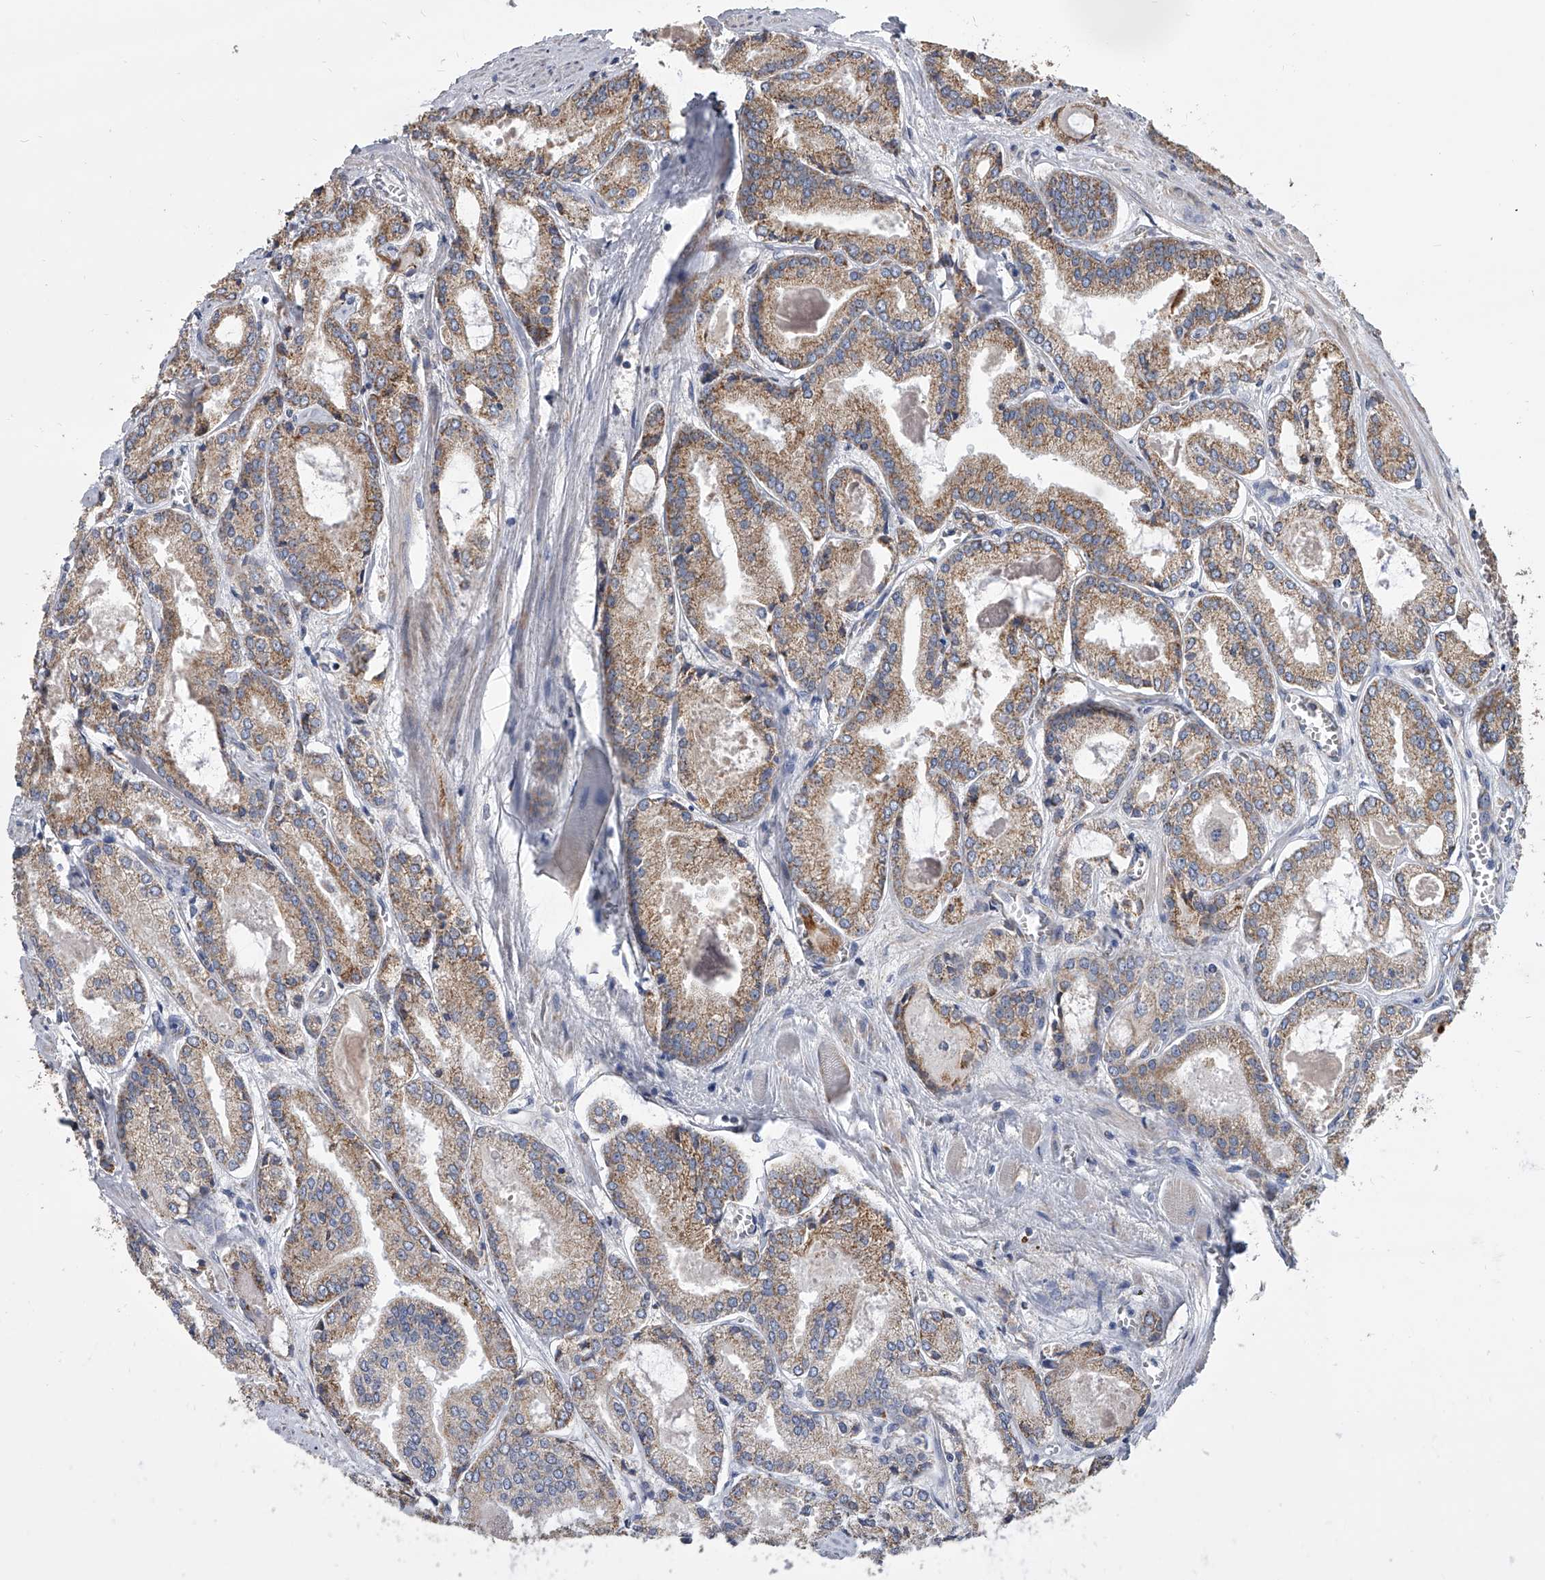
{"staining": {"intensity": "moderate", "quantity": ">75%", "location": "cytoplasmic/membranous"}, "tissue": "prostate cancer", "cell_type": "Tumor cells", "image_type": "cancer", "snomed": [{"axis": "morphology", "description": "Adenocarcinoma, Low grade"}, {"axis": "topography", "description": "Prostate"}], "caption": "Human prostate cancer stained for a protein (brown) exhibits moderate cytoplasmic/membranous positive staining in about >75% of tumor cells.", "gene": "MRPL28", "patient": {"sex": "male", "age": 67}}